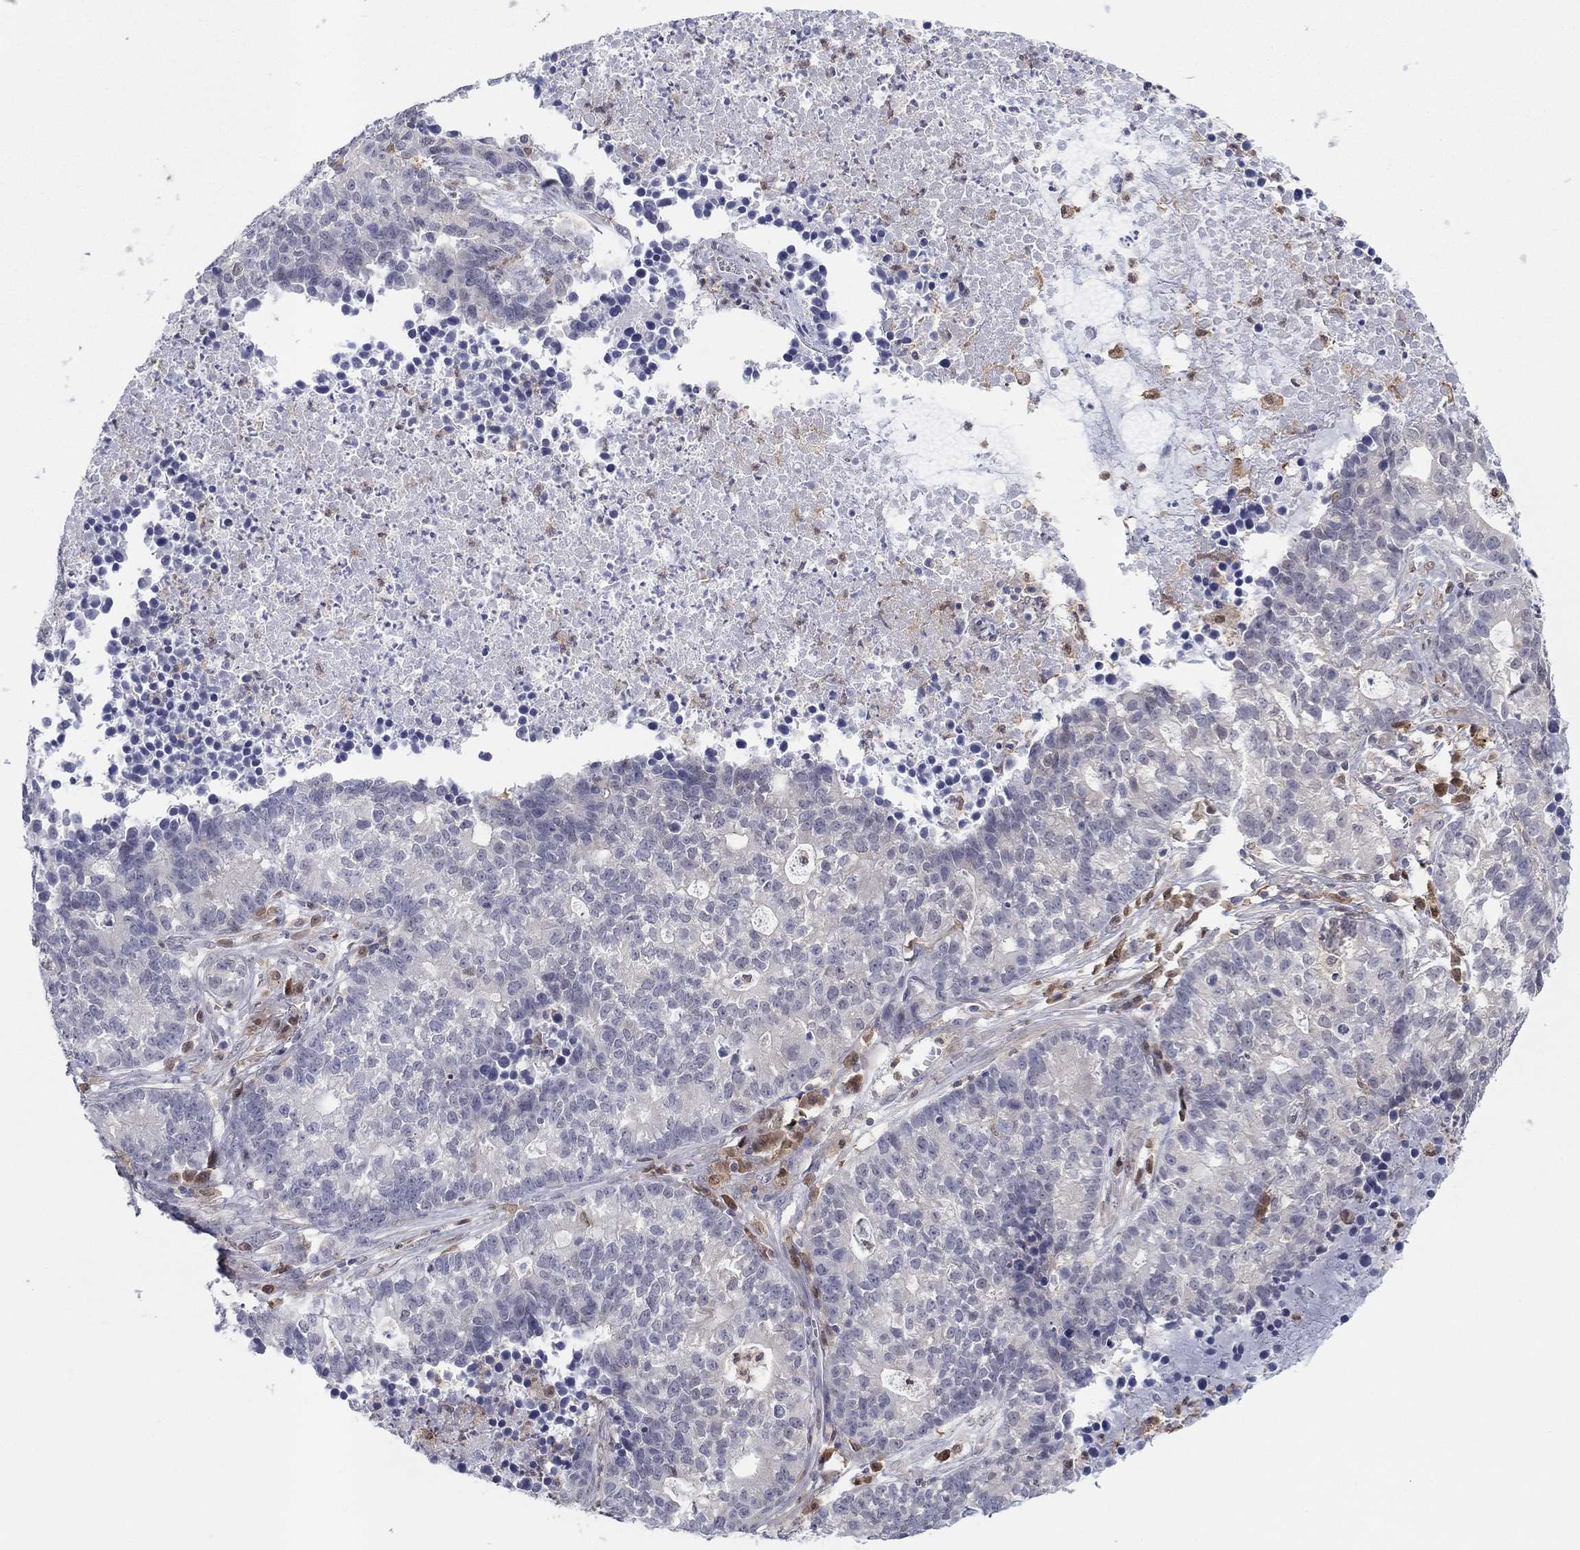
{"staining": {"intensity": "negative", "quantity": "none", "location": "none"}, "tissue": "lung cancer", "cell_type": "Tumor cells", "image_type": "cancer", "snomed": [{"axis": "morphology", "description": "Adenocarcinoma, NOS"}, {"axis": "topography", "description": "Lung"}], "caption": "Photomicrograph shows no significant protein expression in tumor cells of lung adenocarcinoma.", "gene": "PDXK", "patient": {"sex": "male", "age": 57}}